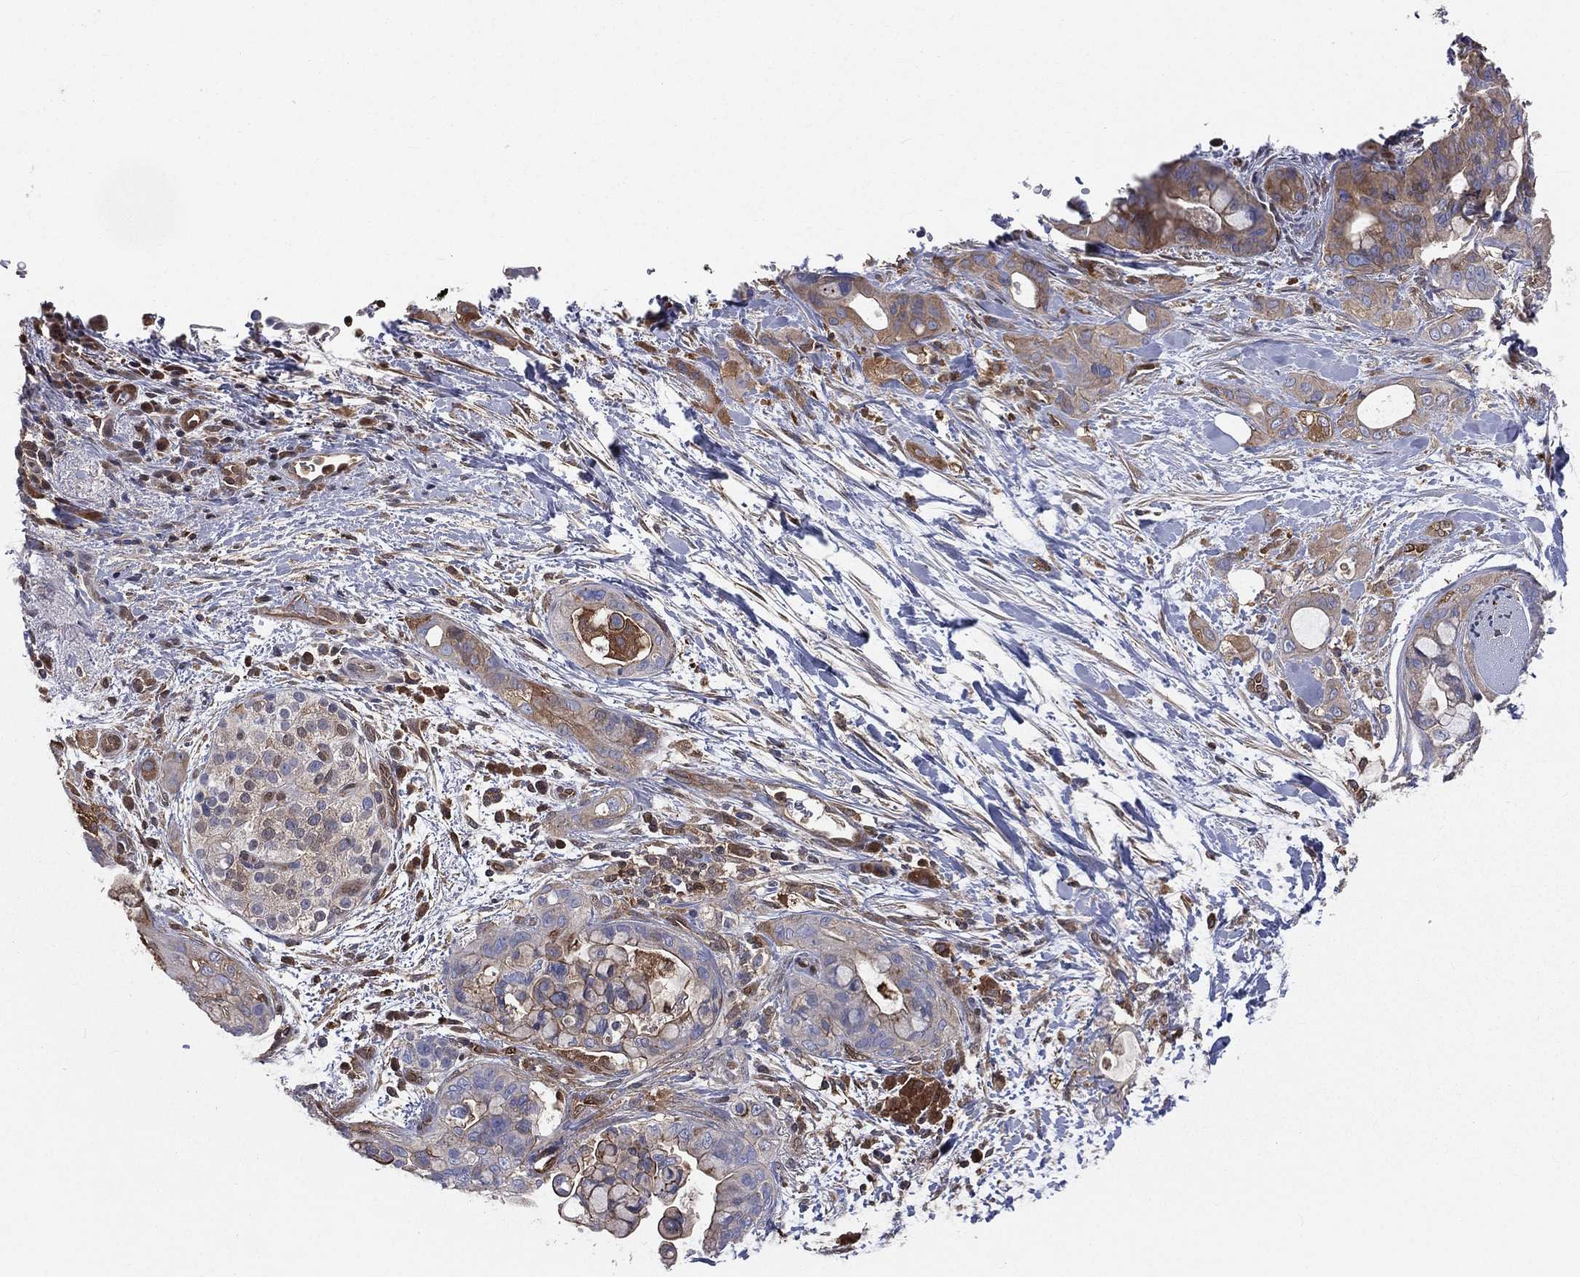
{"staining": {"intensity": "weak", "quantity": "25%-75%", "location": "cytoplasmic/membranous"}, "tissue": "pancreatic cancer", "cell_type": "Tumor cells", "image_type": "cancer", "snomed": [{"axis": "morphology", "description": "Adenocarcinoma, NOS"}, {"axis": "topography", "description": "Pancreas"}], "caption": "This is an image of immunohistochemistry (IHC) staining of pancreatic cancer (adenocarcinoma), which shows weak staining in the cytoplasmic/membranous of tumor cells.", "gene": "TBC1D2", "patient": {"sex": "male", "age": 71}}